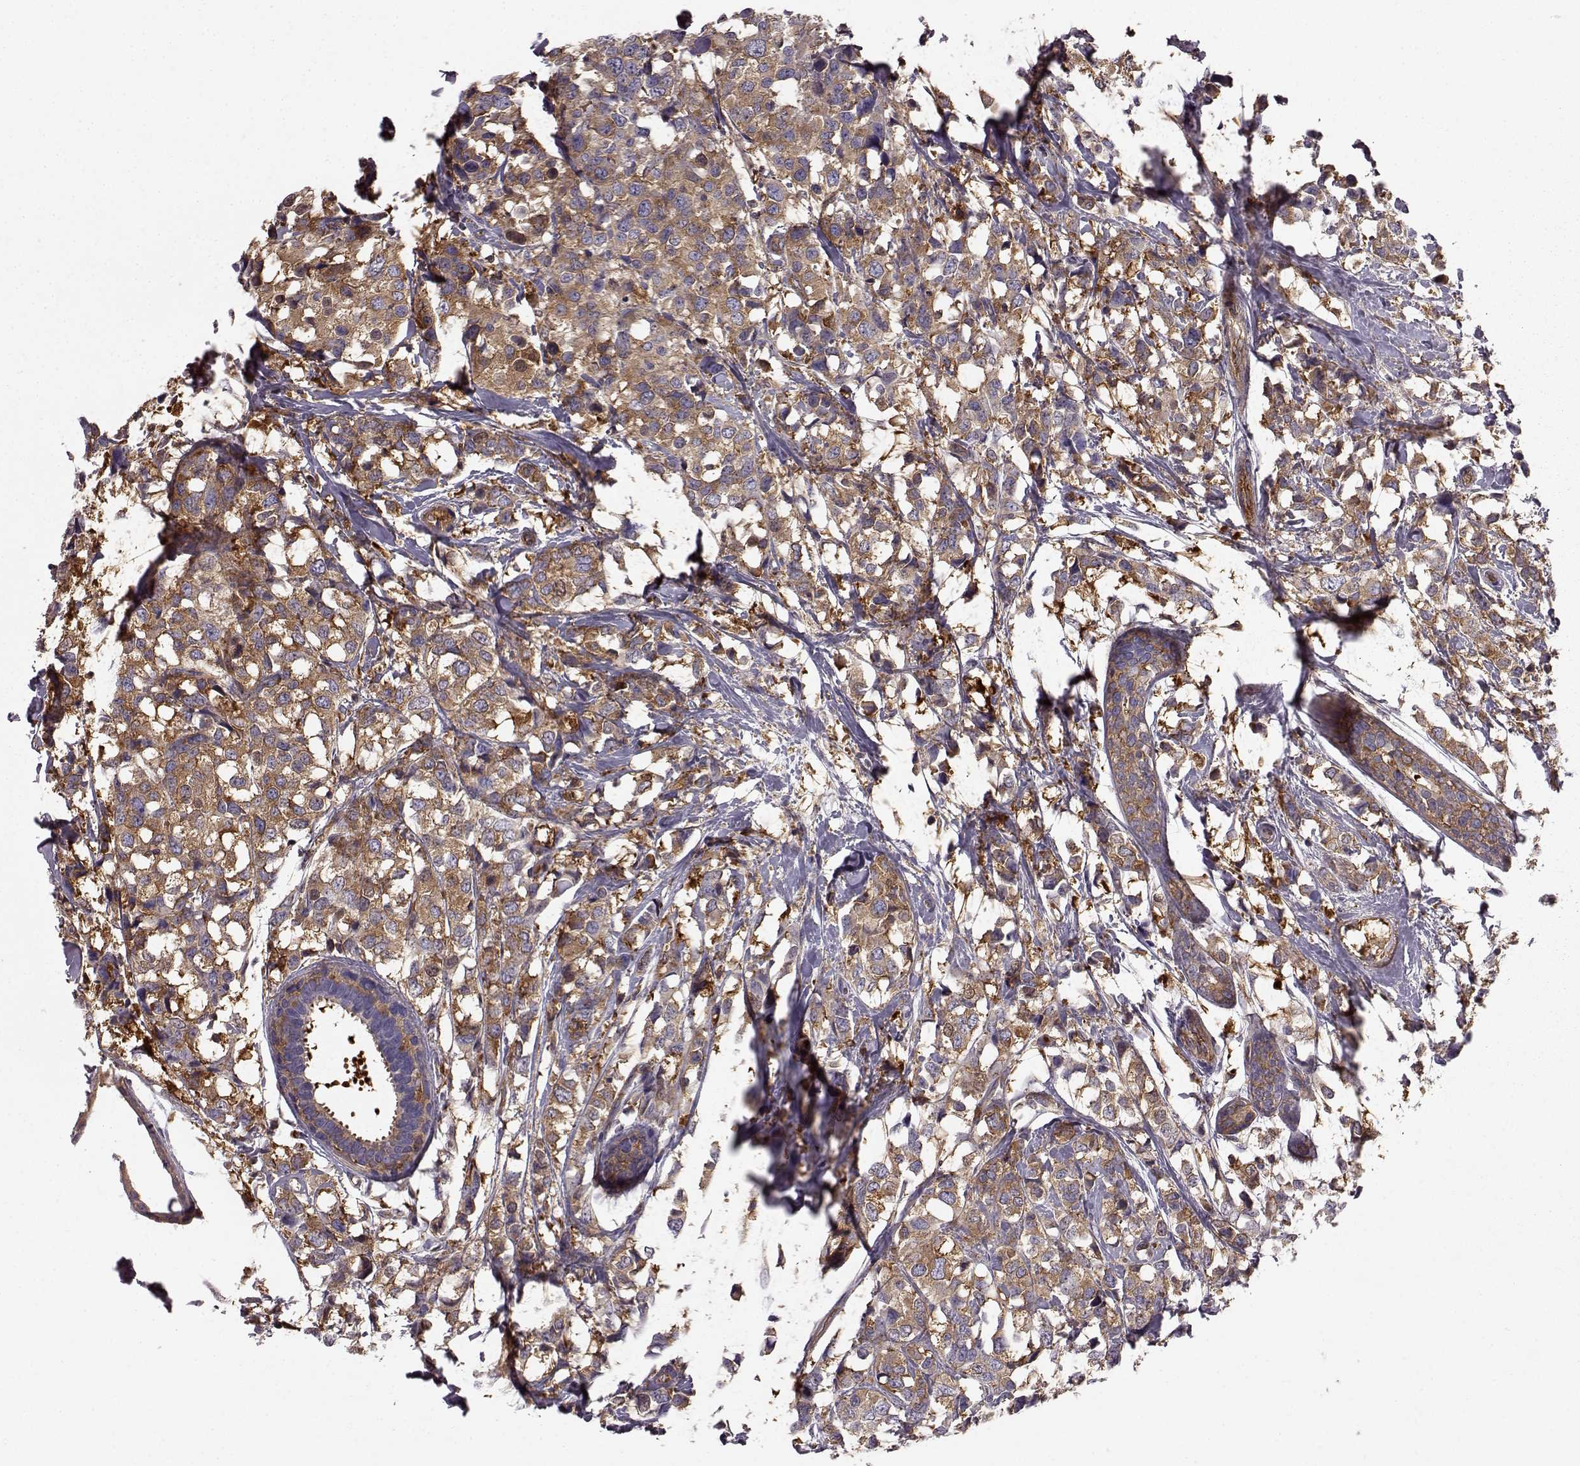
{"staining": {"intensity": "moderate", "quantity": ">75%", "location": "cytoplasmic/membranous"}, "tissue": "breast cancer", "cell_type": "Tumor cells", "image_type": "cancer", "snomed": [{"axis": "morphology", "description": "Lobular carcinoma"}, {"axis": "topography", "description": "Breast"}], "caption": "Breast cancer was stained to show a protein in brown. There is medium levels of moderate cytoplasmic/membranous staining in approximately >75% of tumor cells.", "gene": "RABGAP1", "patient": {"sex": "female", "age": 59}}